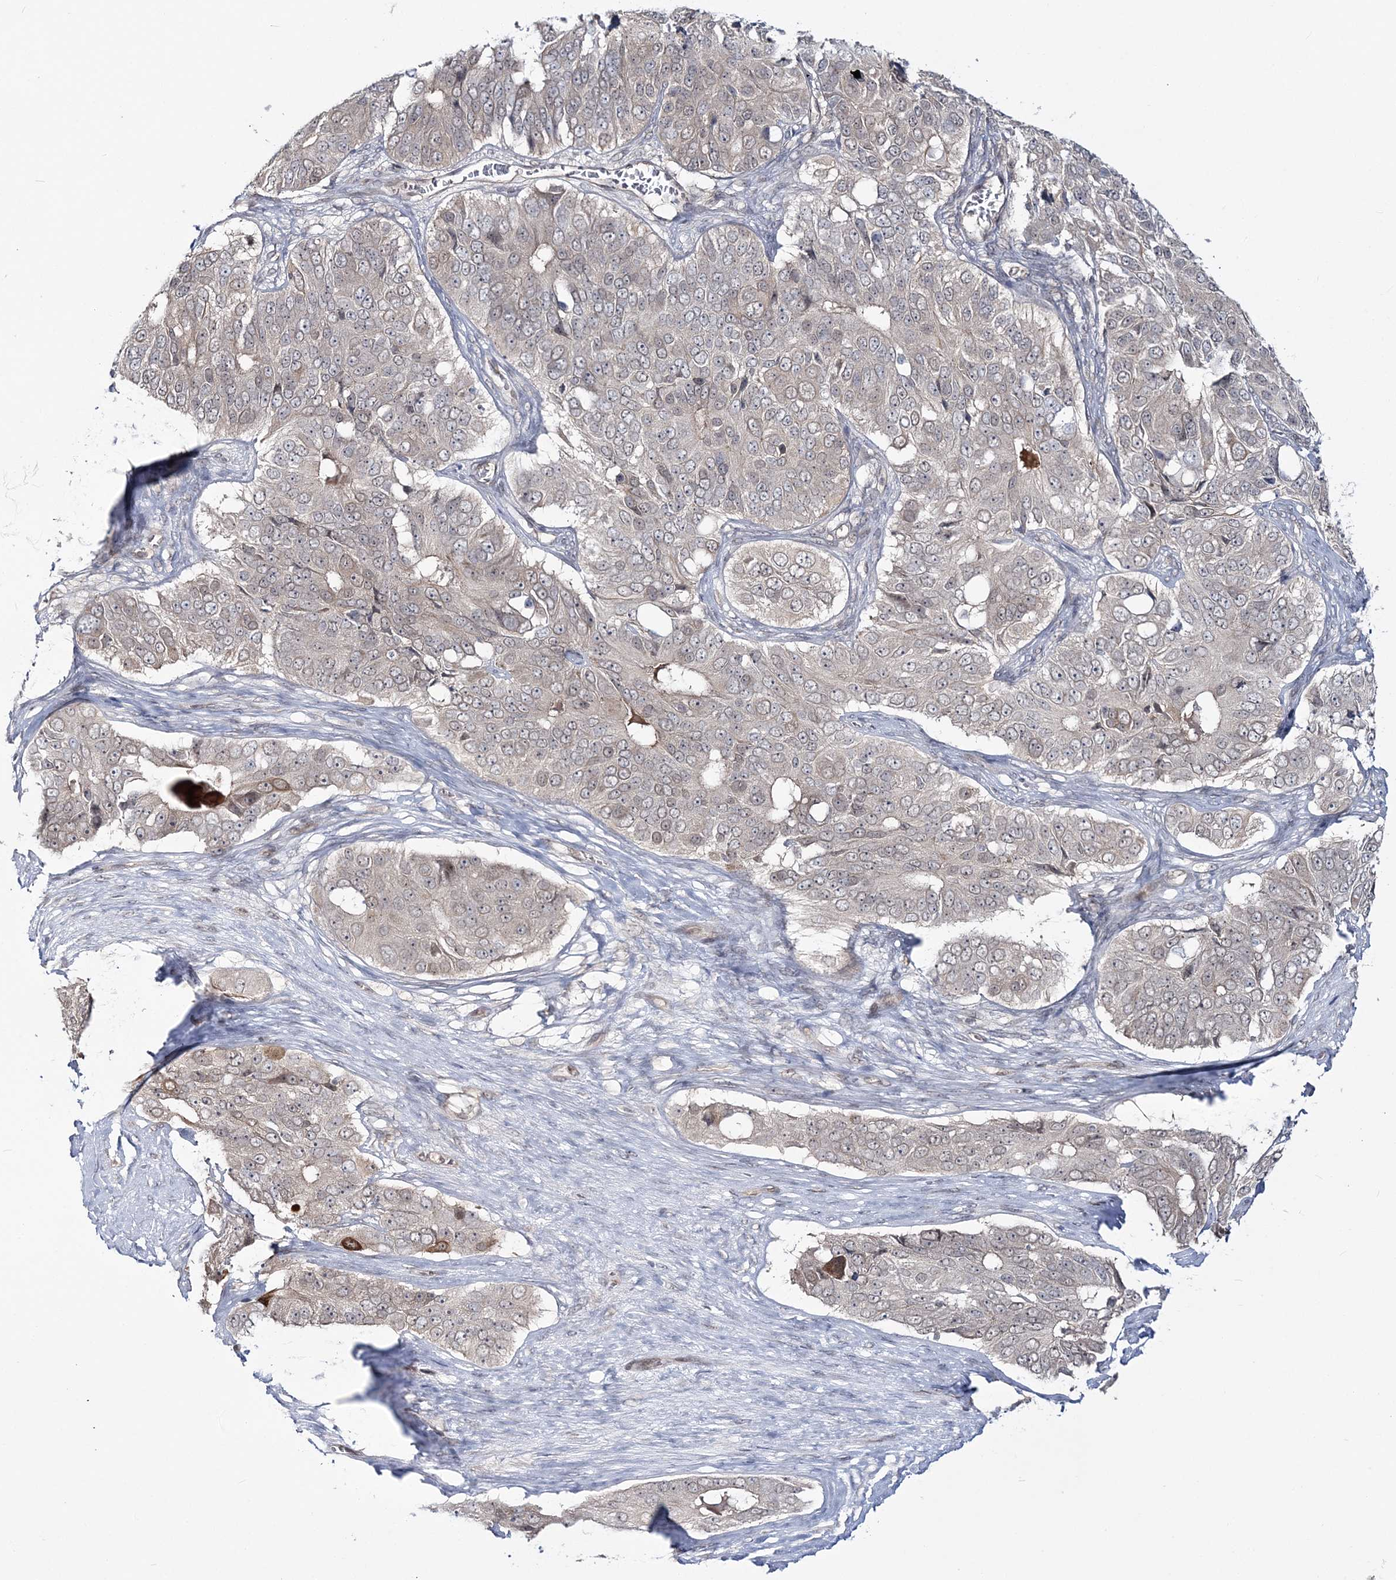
{"staining": {"intensity": "negative", "quantity": "none", "location": "none"}, "tissue": "ovarian cancer", "cell_type": "Tumor cells", "image_type": "cancer", "snomed": [{"axis": "morphology", "description": "Carcinoma, endometroid"}, {"axis": "topography", "description": "Ovary"}], "caption": "There is no significant staining in tumor cells of ovarian cancer (endometroid carcinoma).", "gene": "ZFAND6", "patient": {"sex": "female", "age": 51}}